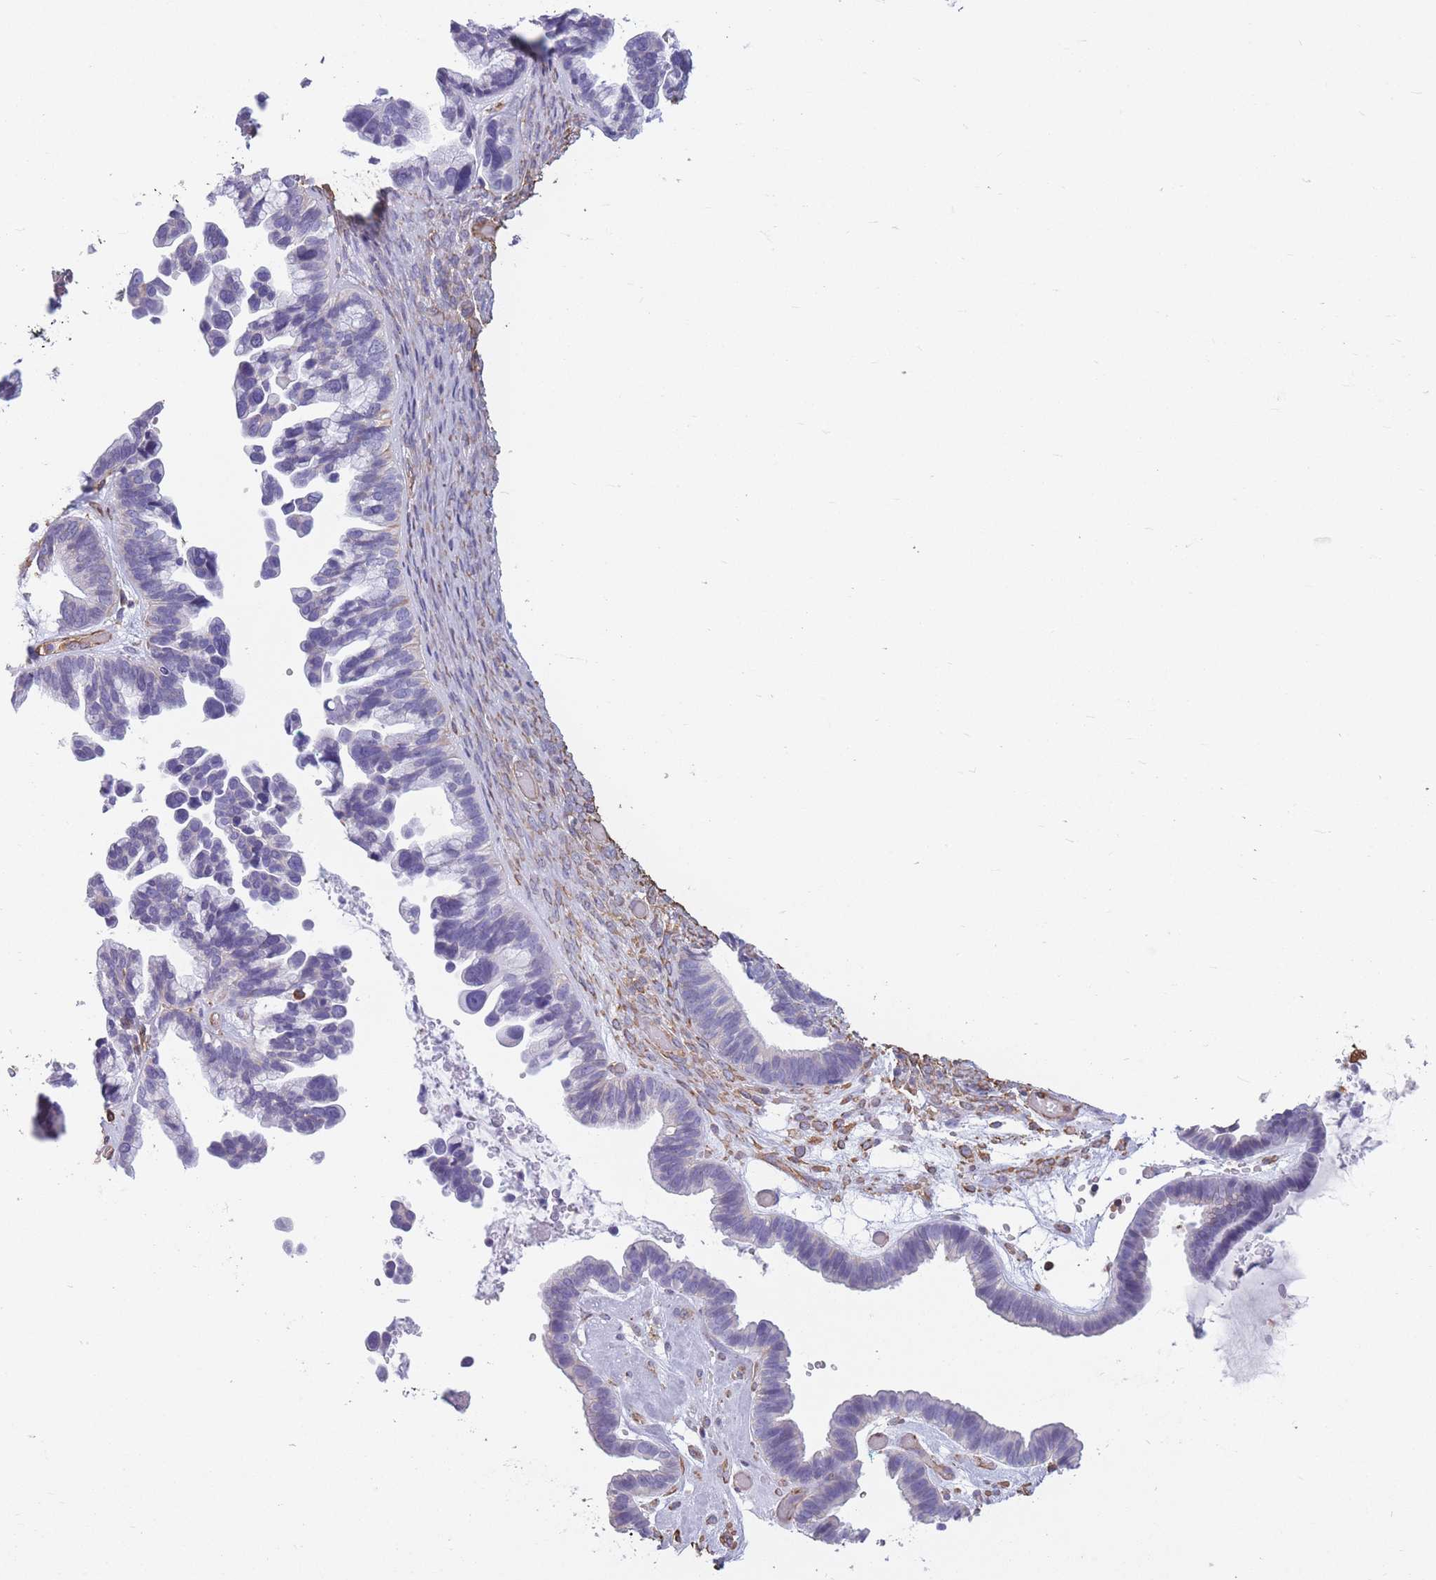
{"staining": {"intensity": "negative", "quantity": "none", "location": "none"}, "tissue": "ovarian cancer", "cell_type": "Tumor cells", "image_type": "cancer", "snomed": [{"axis": "morphology", "description": "Cystadenocarcinoma, serous, NOS"}, {"axis": "topography", "description": "Ovary"}], "caption": "There is no significant staining in tumor cells of ovarian cancer.", "gene": "ADD1", "patient": {"sex": "female", "age": 56}}